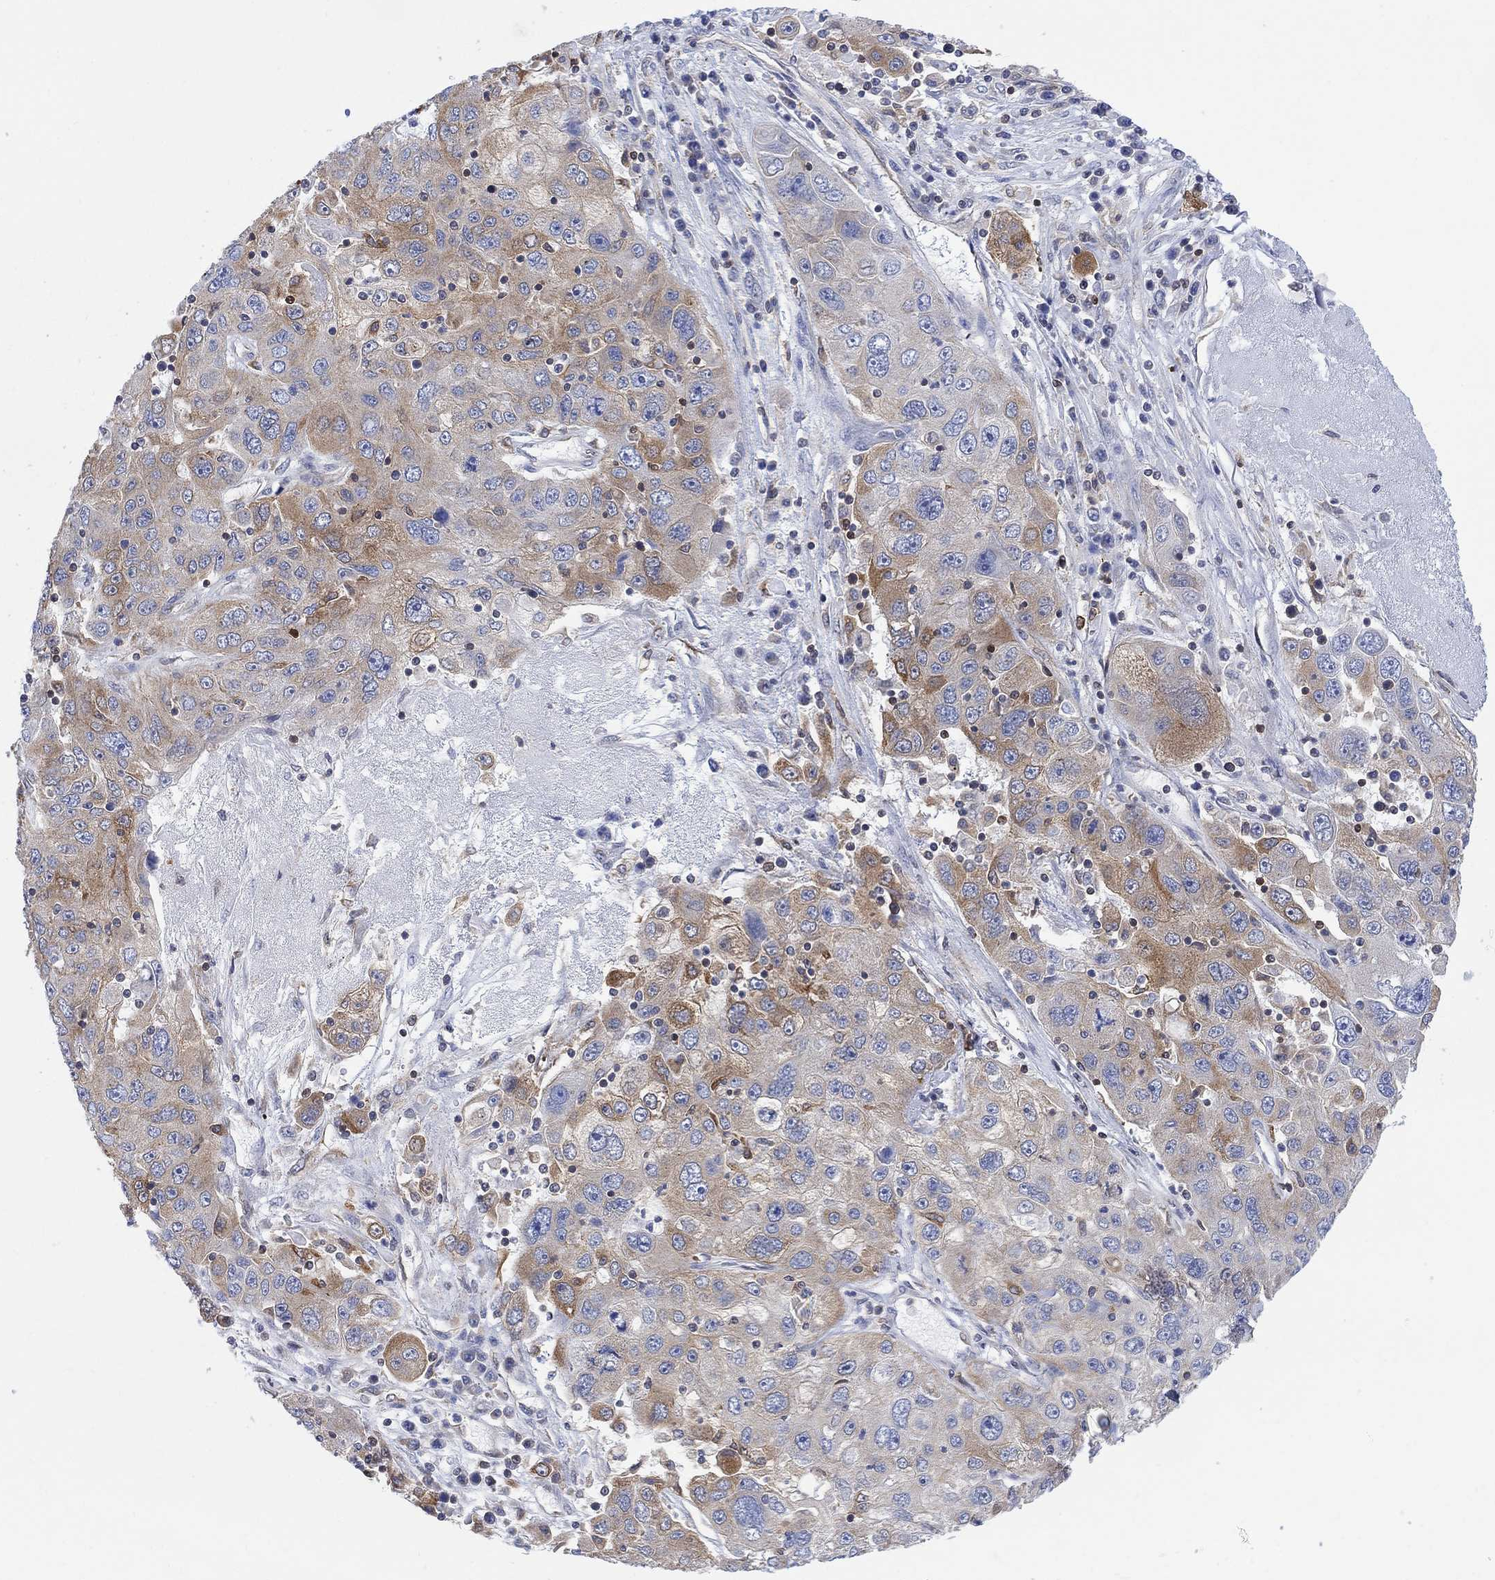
{"staining": {"intensity": "strong", "quantity": "<25%", "location": "cytoplasmic/membranous"}, "tissue": "stomach cancer", "cell_type": "Tumor cells", "image_type": "cancer", "snomed": [{"axis": "morphology", "description": "Adenocarcinoma, NOS"}, {"axis": "topography", "description": "Stomach"}], "caption": "A photomicrograph of human stomach adenocarcinoma stained for a protein exhibits strong cytoplasmic/membranous brown staining in tumor cells.", "gene": "GBP5", "patient": {"sex": "male", "age": 56}}